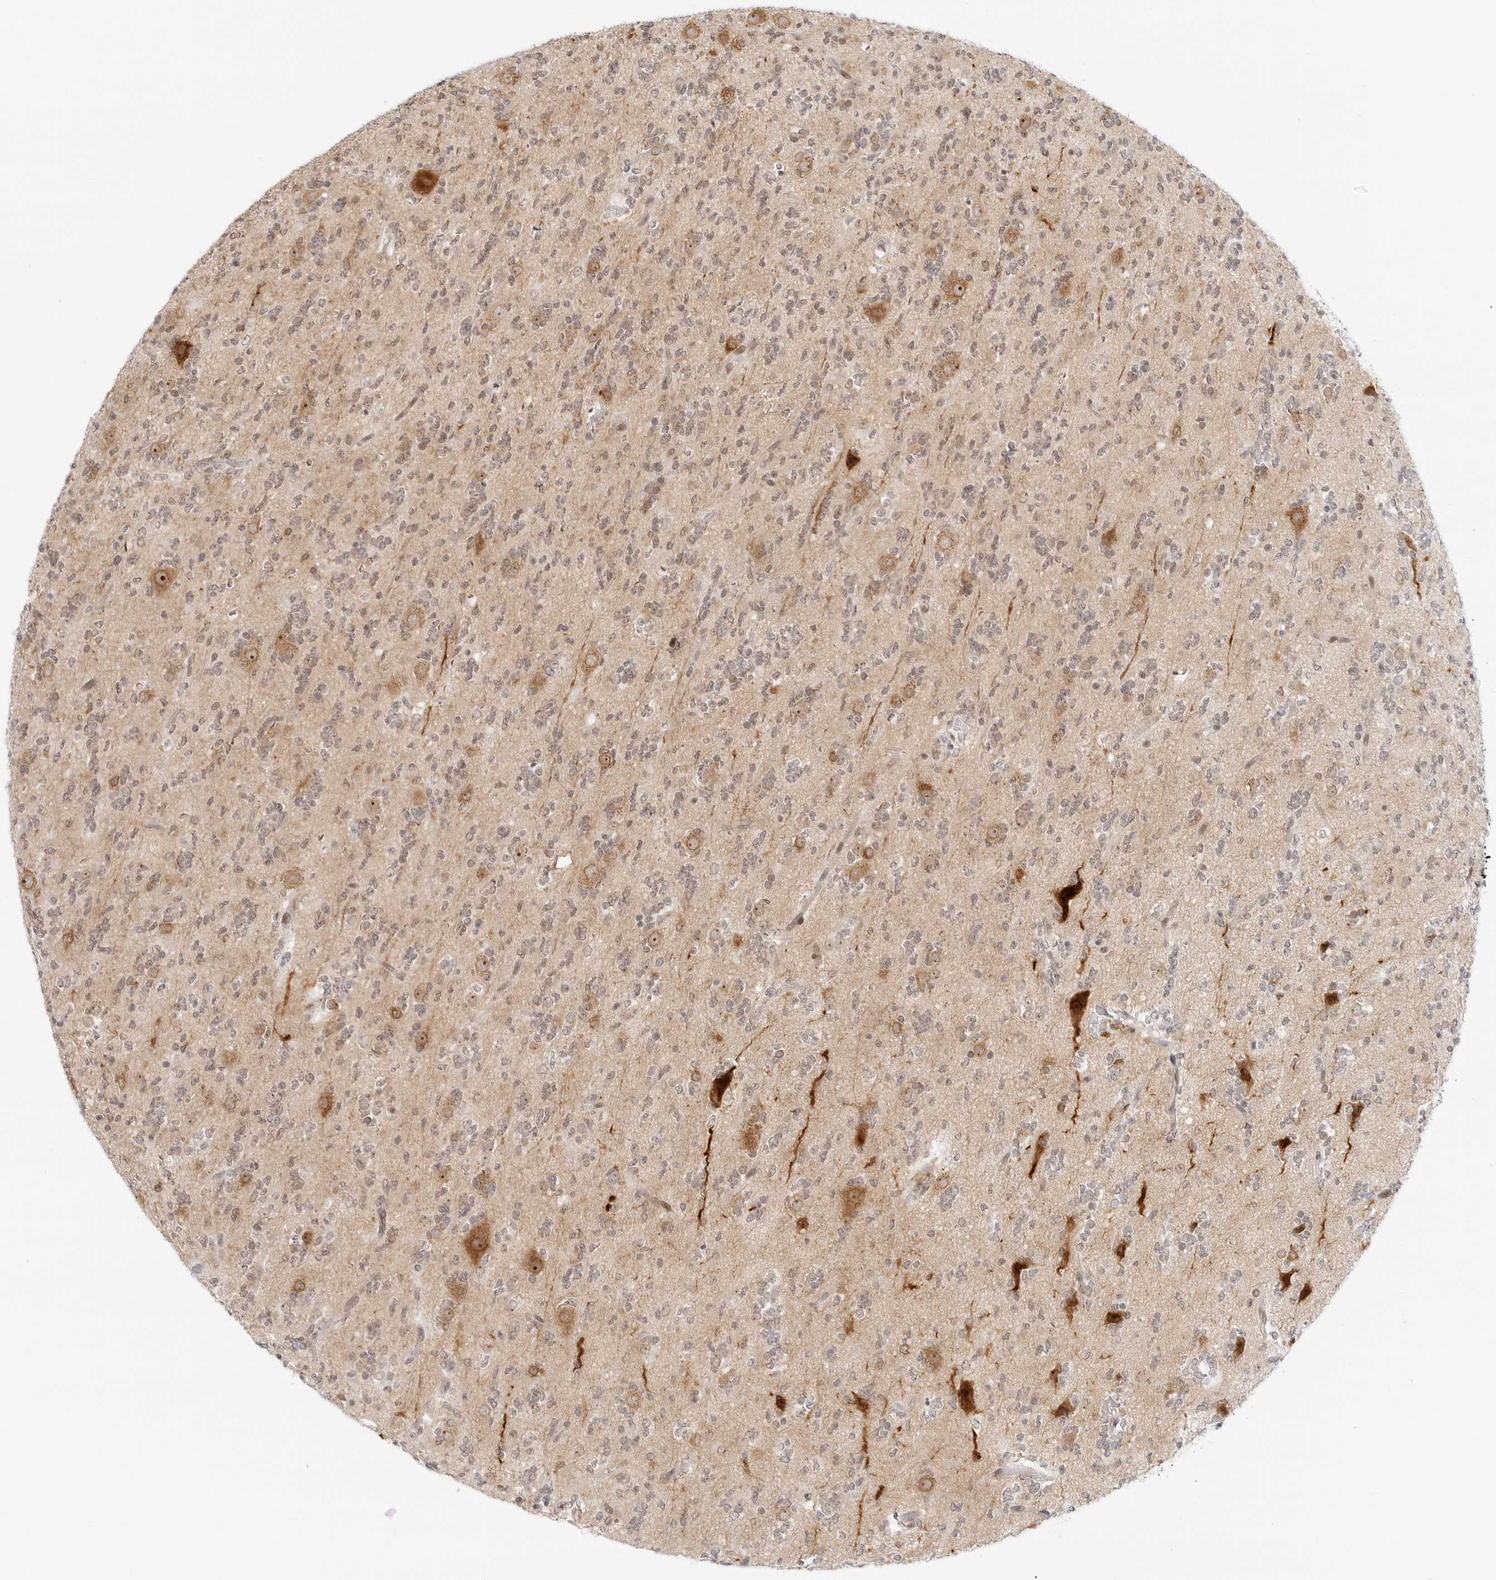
{"staining": {"intensity": "weak", "quantity": ">75%", "location": "cytoplasmic/membranous,nuclear"}, "tissue": "glioma", "cell_type": "Tumor cells", "image_type": "cancer", "snomed": [{"axis": "morphology", "description": "Glioma, malignant, High grade"}, {"axis": "topography", "description": "Brain"}], "caption": "The photomicrograph shows immunohistochemical staining of glioma. There is weak cytoplasmic/membranous and nuclear positivity is present in approximately >75% of tumor cells.", "gene": "HIPK3", "patient": {"sex": "female", "age": 62}}